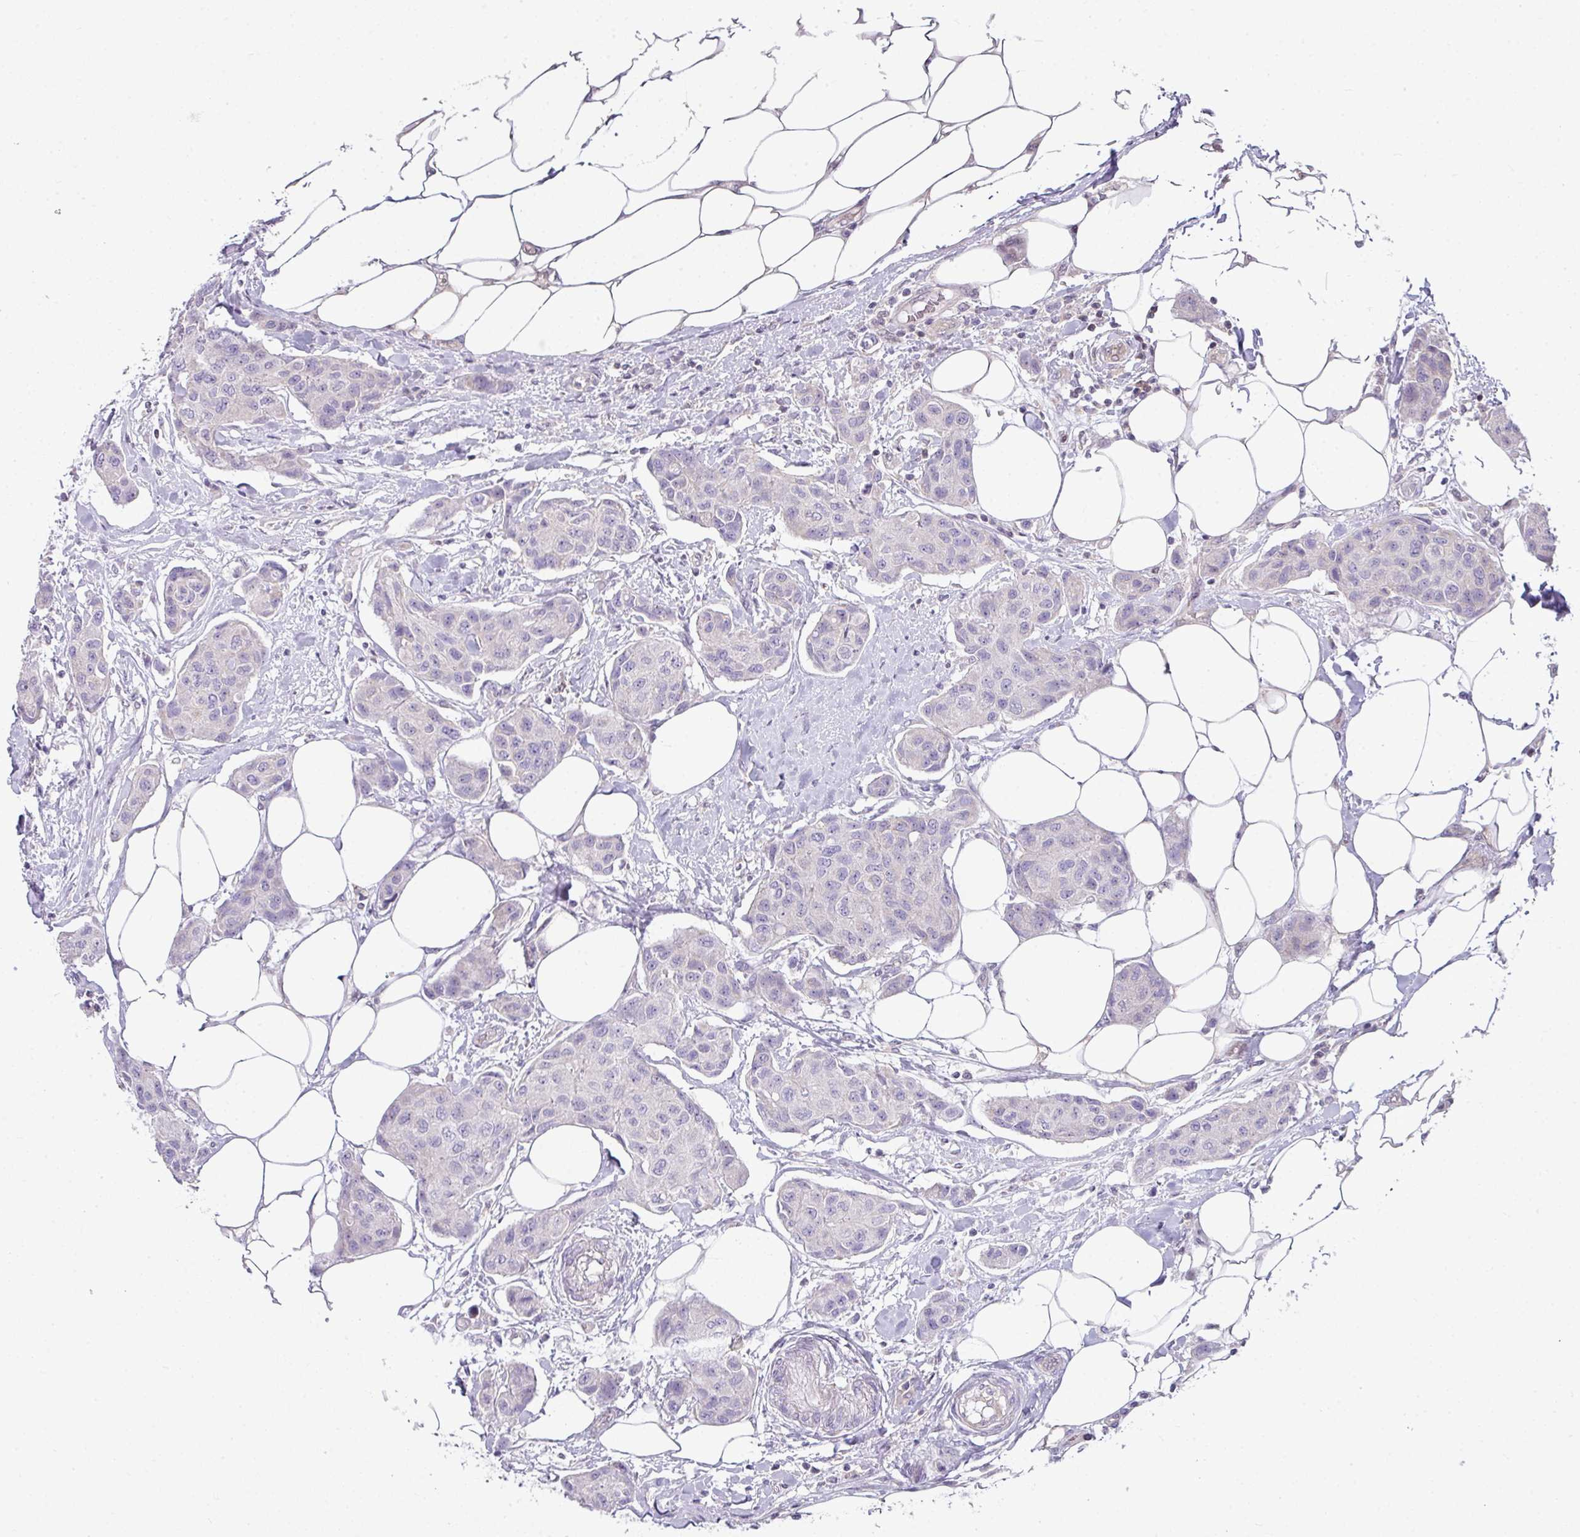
{"staining": {"intensity": "negative", "quantity": "none", "location": "none"}, "tissue": "breast cancer", "cell_type": "Tumor cells", "image_type": "cancer", "snomed": [{"axis": "morphology", "description": "Duct carcinoma"}, {"axis": "topography", "description": "Breast"}, {"axis": "topography", "description": "Lymph node"}], "caption": "Tumor cells show no significant protein staining in intraductal carcinoma (breast).", "gene": "STAT5A", "patient": {"sex": "female", "age": 80}}